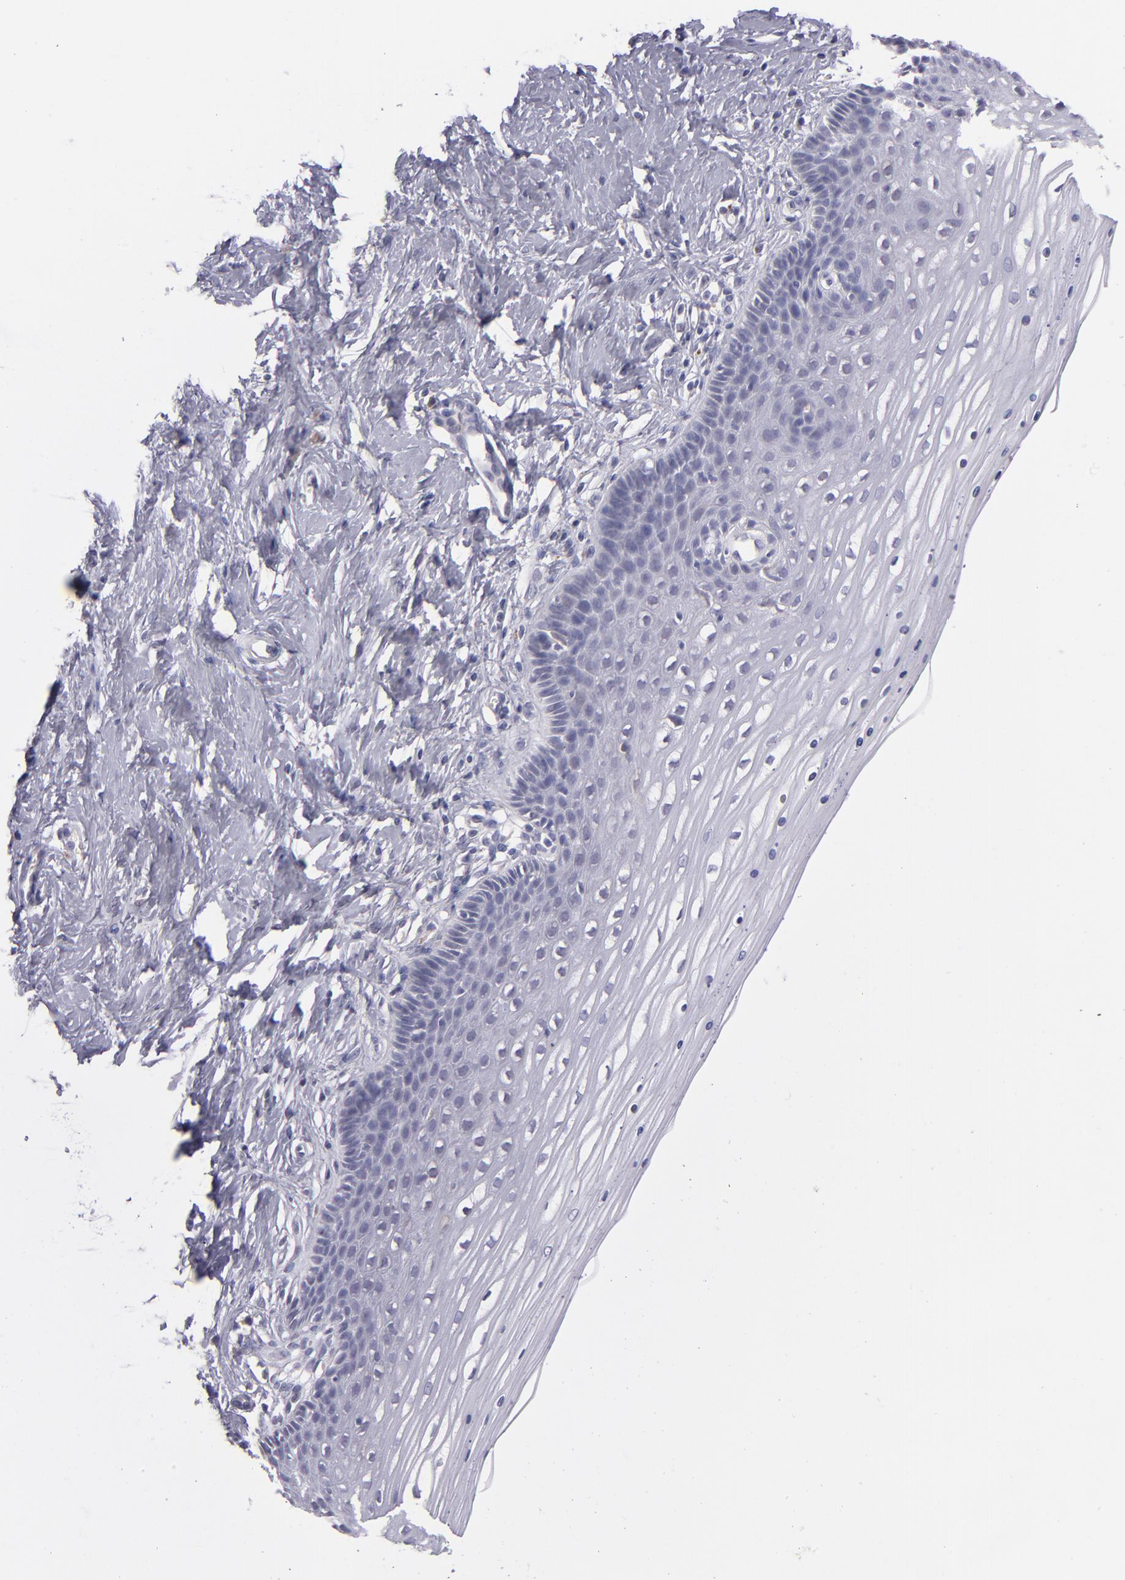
{"staining": {"intensity": "negative", "quantity": "none", "location": "none"}, "tissue": "cervix", "cell_type": "Glandular cells", "image_type": "normal", "snomed": [{"axis": "morphology", "description": "Normal tissue, NOS"}, {"axis": "topography", "description": "Cervix"}], "caption": "Glandular cells are negative for brown protein staining in benign cervix. (Immunohistochemistry, brightfield microscopy, high magnification).", "gene": "TRAF3", "patient": {"sex": "female", "age": 39}}